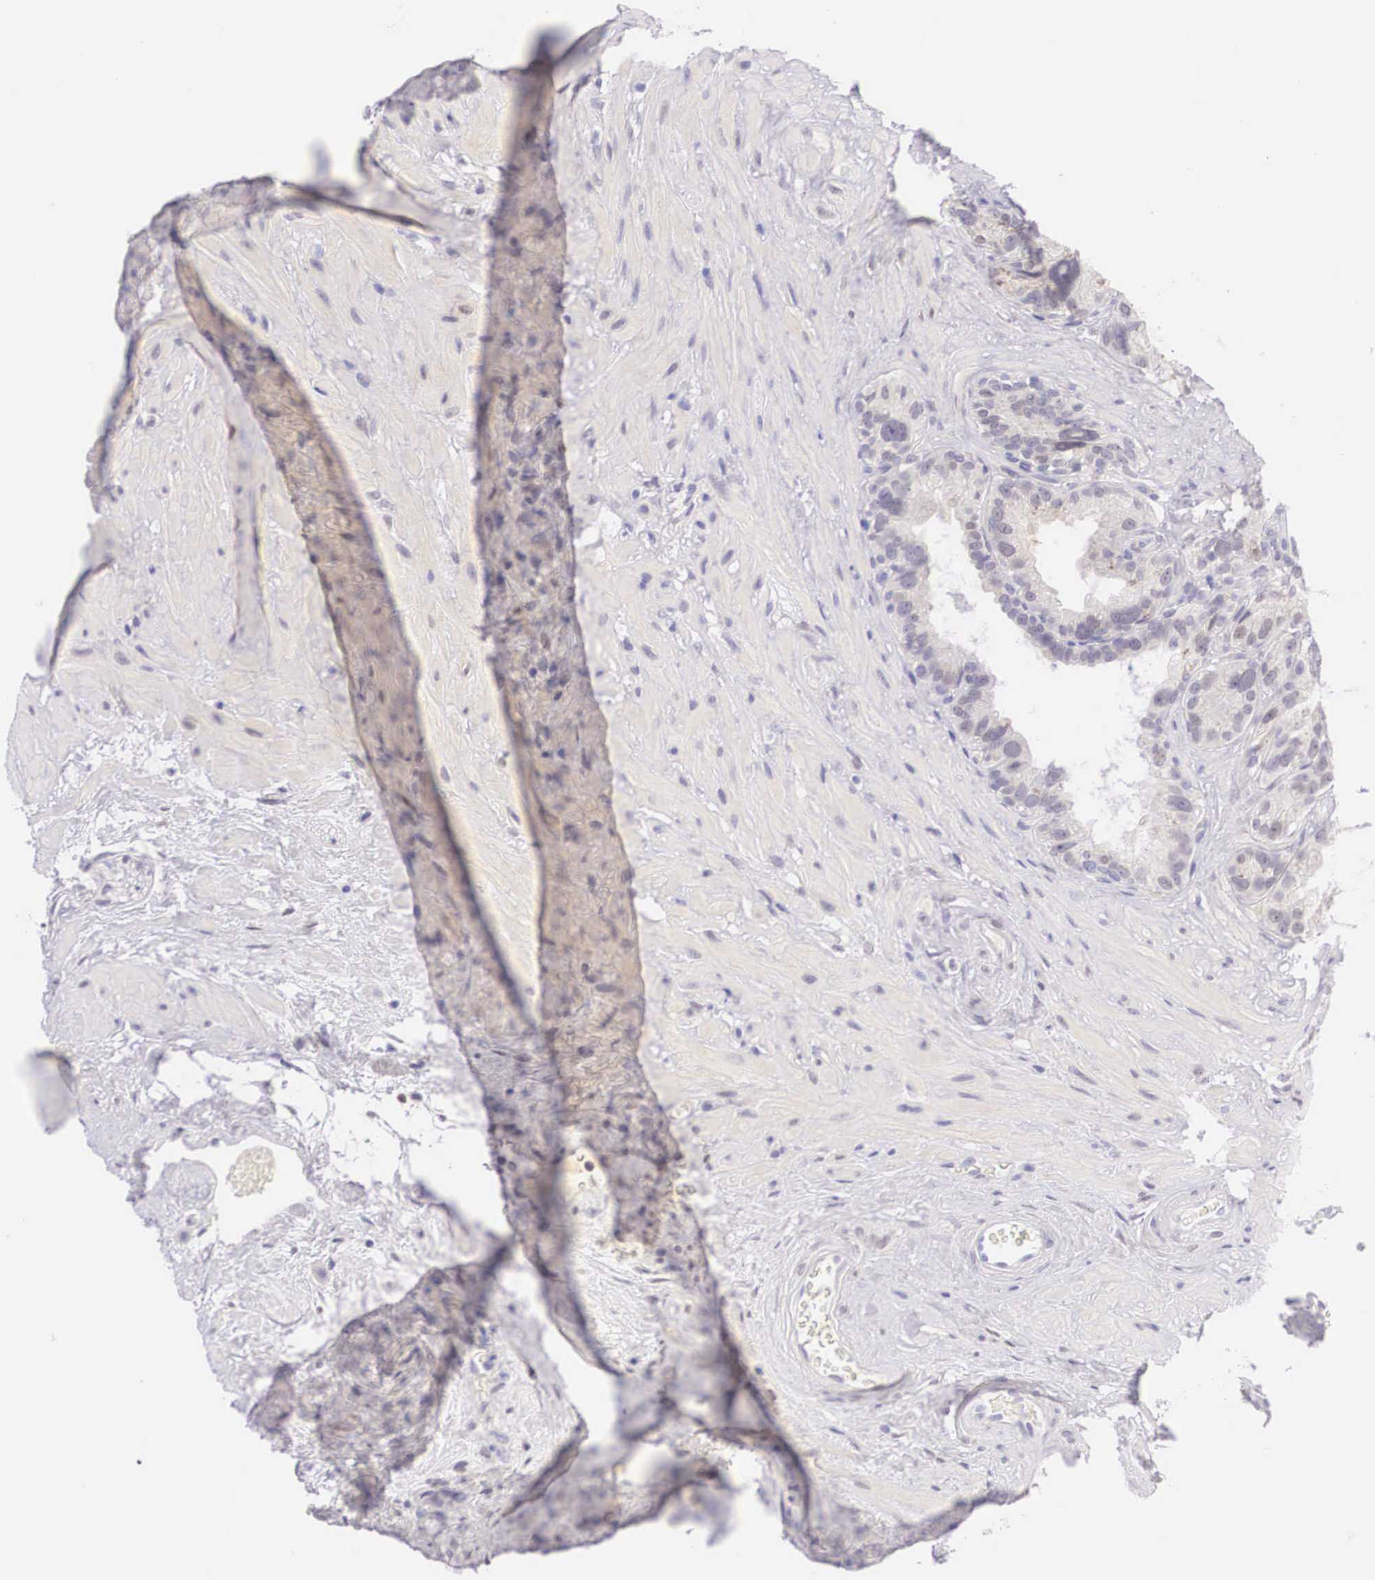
{"staining": {"intensity": "negative", "quantity": "none", "location": "none"}, "tissue": "seminal vesicle", "cell_type": "Glandular cells", "image_type": "normal", "snomed": [{"axis": "morphology", "description": "Normal tissue, NOS"}, {"axis": "topography", "description": "Seminal veicle"}], "caption": "An immunohistochemistry photomicrograph of unremarkable seminal vesicle is shown. There is no staining in glandular cells of seminal vesicle.", "gene": "BCL6", "patient": {"sex": "male", "age": 63}}